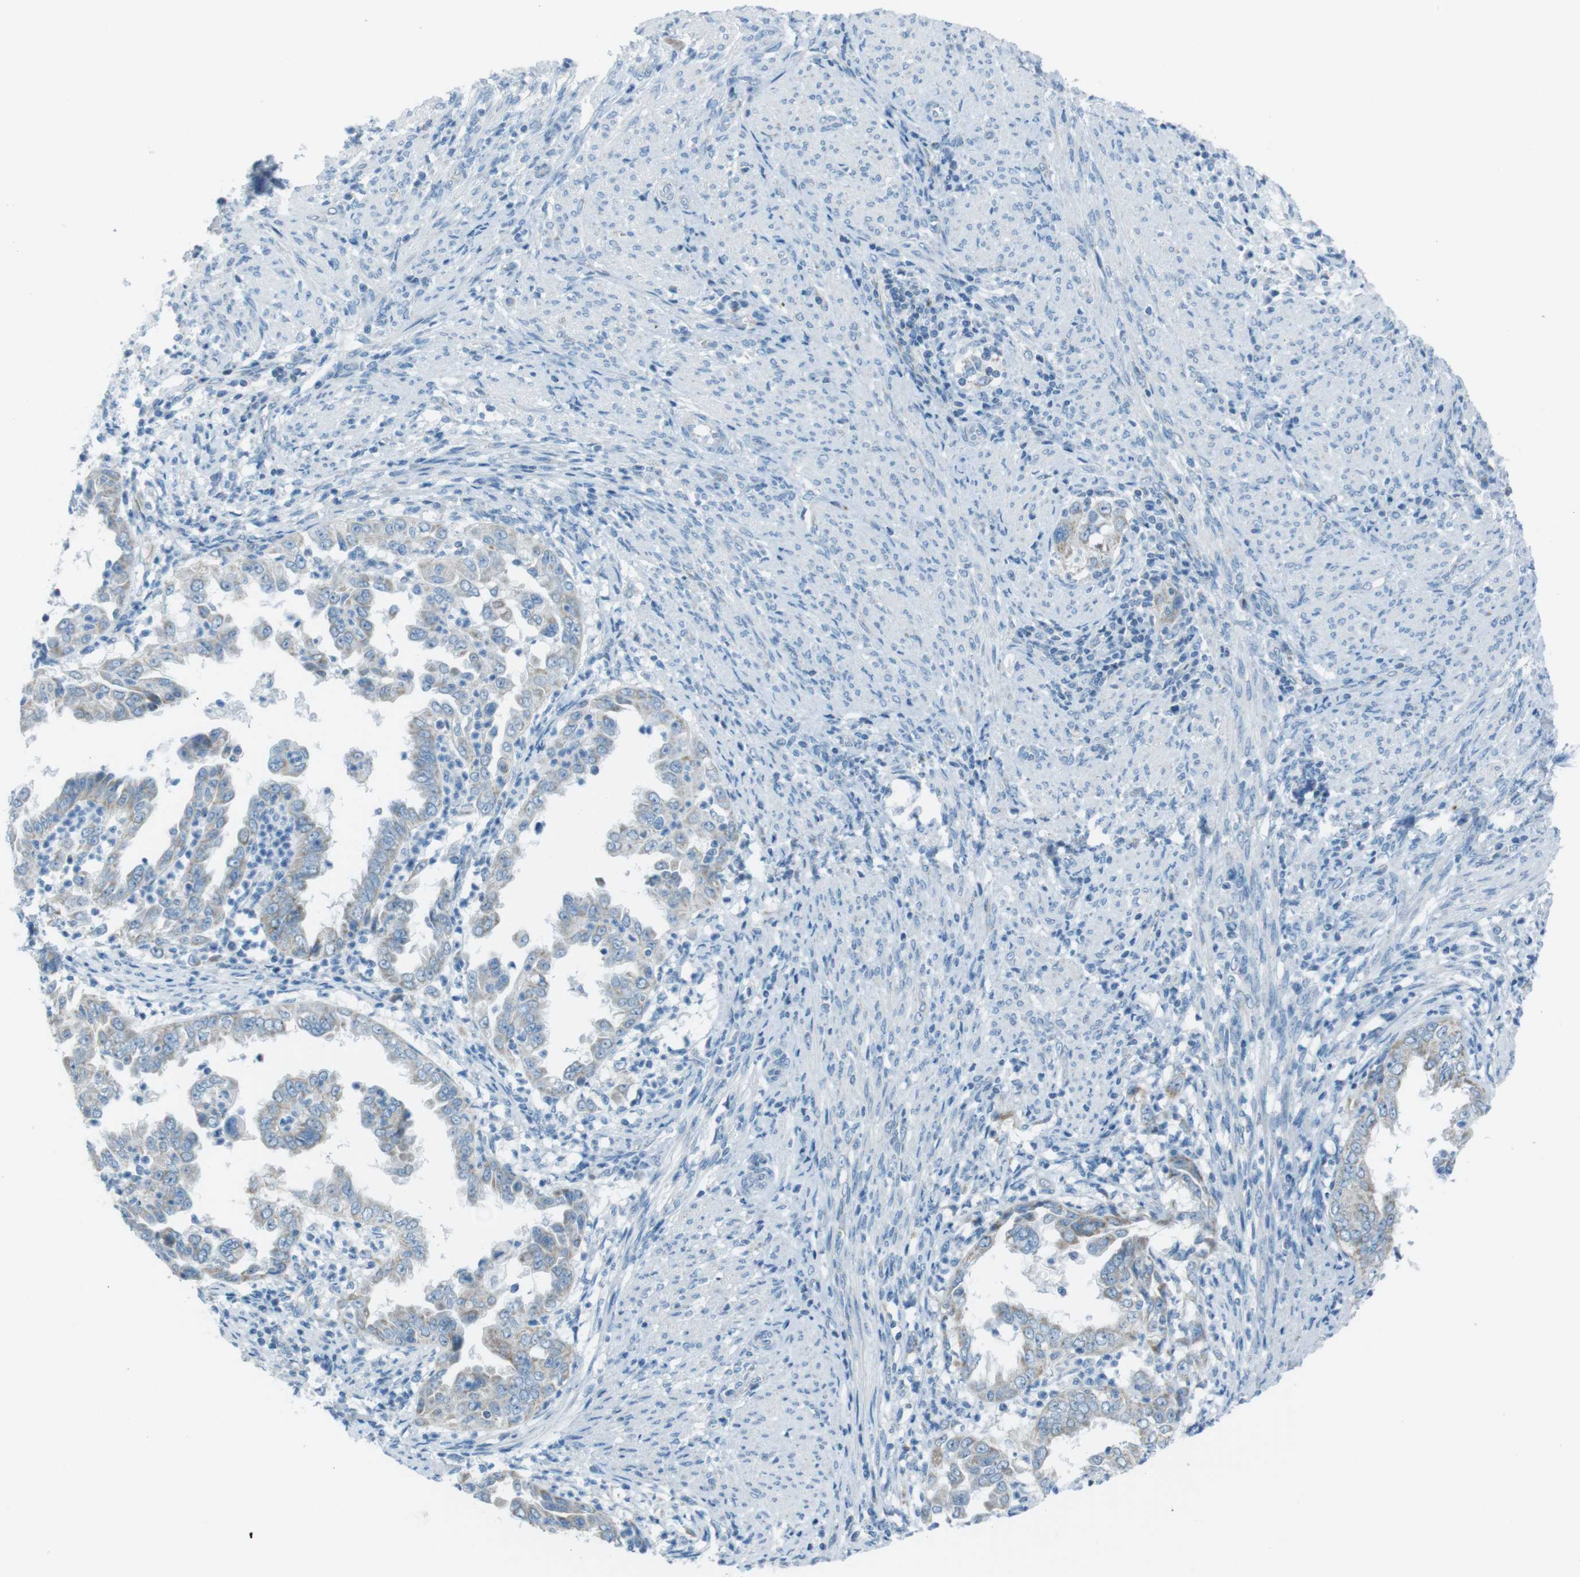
{"staining": {"intensity": "strong", "quantity": "25%-75%", "location": "cytoplasmic/membranous"}, "tissue": "endometrial cancer", "cell_type": "Tumor cells", "image_type": "cancer", "snomed": [{"axis": "morphology", "description": "Adenocarcinoma, NOS"}, {"axis": "topography", "description": "Endometrium"}], "caption": "There is high levels of strong cytoplasmic/membranous positivity in tumor cells of endometrial adenocarcinoma, as demonstrated by immunohistochemical staining (brown color).", "gene": "DNAJA3", "patient": {"sex": "female", "age": 85}}